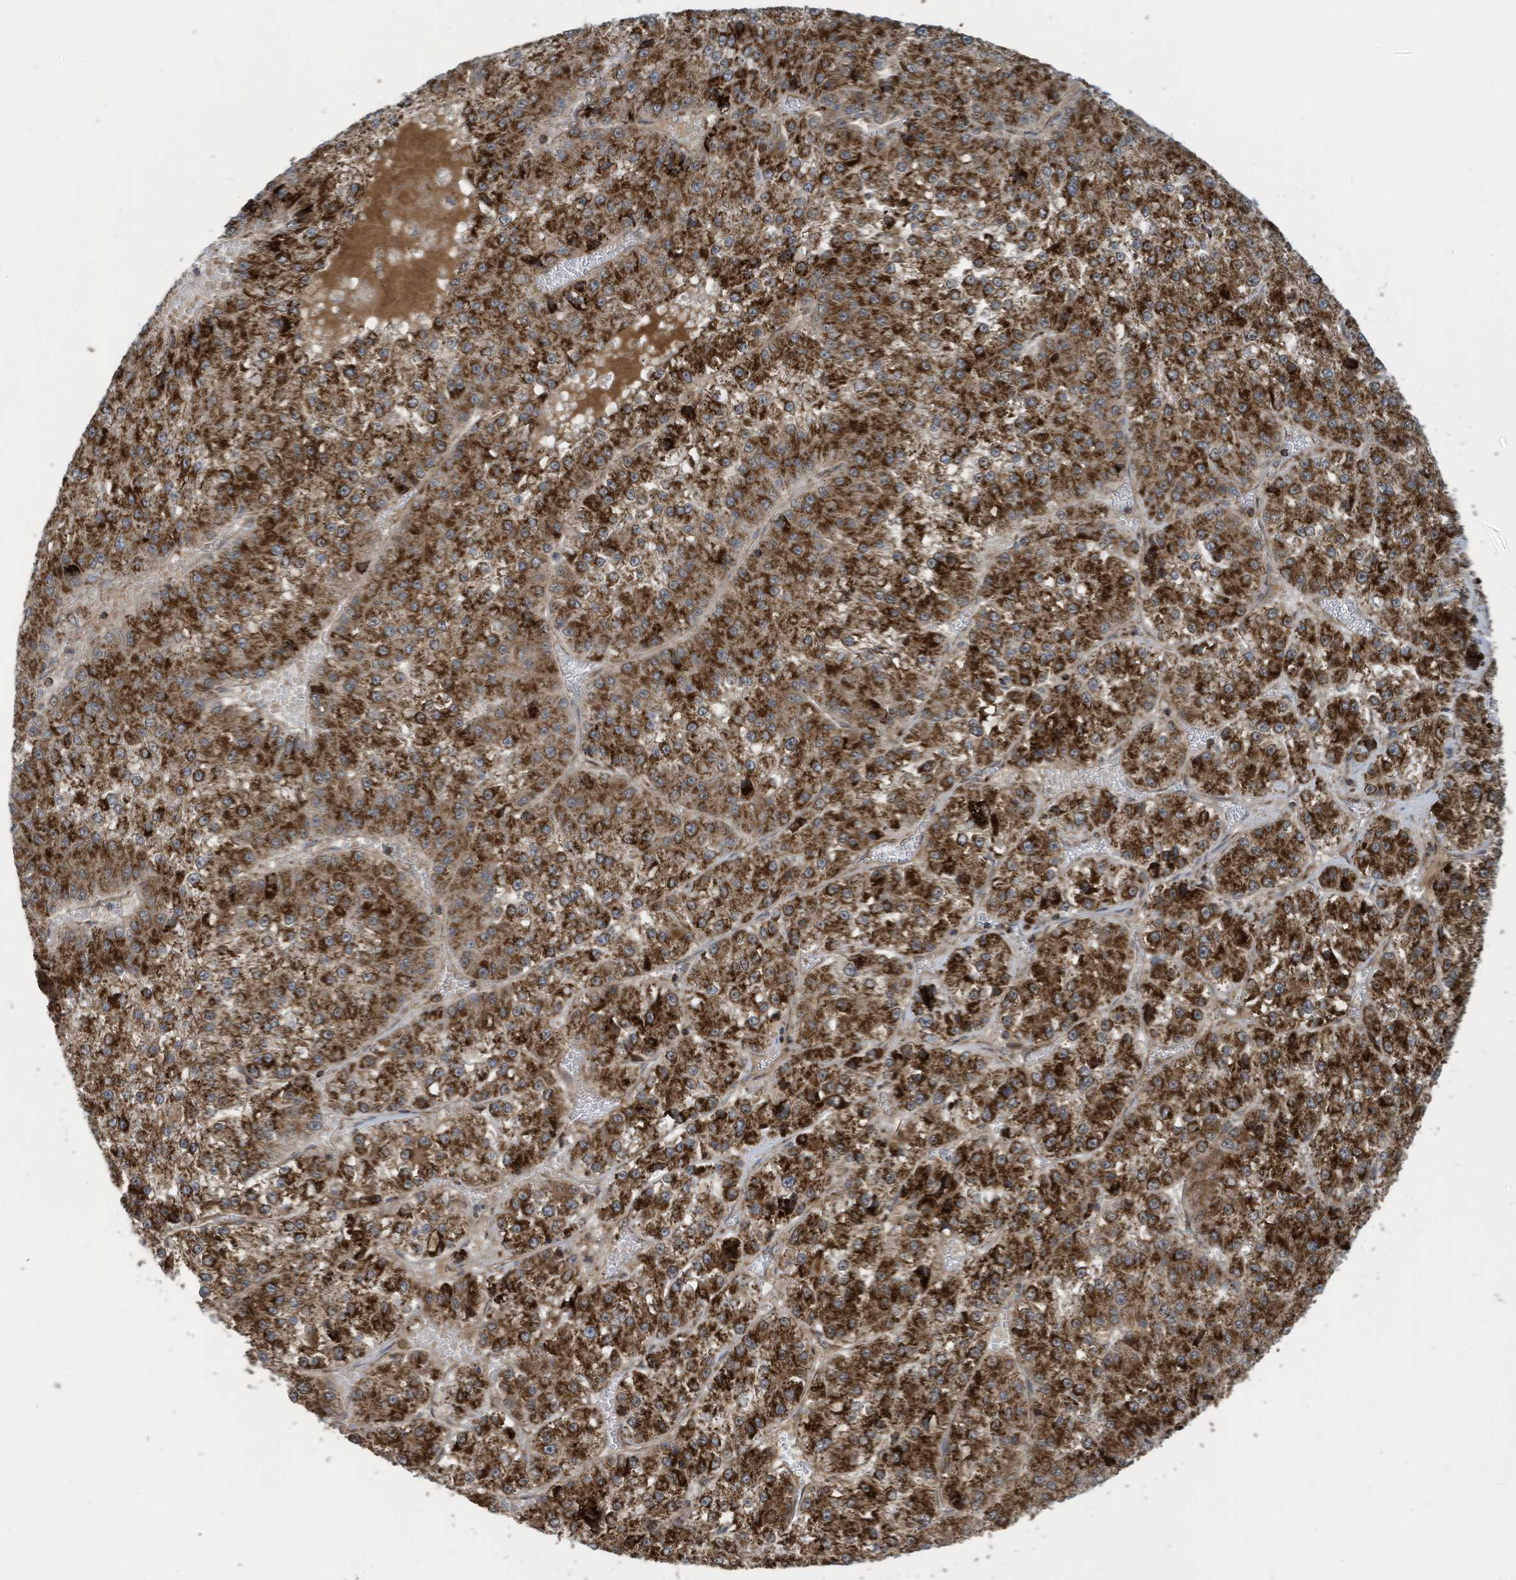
{"staining": {"intensity": "strong", "quantity": ">75%", "location": "cytoplasmic/membranous"}, "tissue": "liver cancer", "cell_type": "Tumor cells", "image_type": "cancer", "snomed": [{"axis": "morphology", "description": "Carcinoma, Hepatocellular, NOS"}, {"axis": "topography", "description": "Liver"}], "caption": "The immunohistochemical stain labels strong cytoplasmic/membranous positivity in tumor cells of liver cancer (hepatocellular carcinoma) tissue. Nuclei are stained in blue.", "gene": "COX10", "patient": {"sex": "female", "age": 73}}